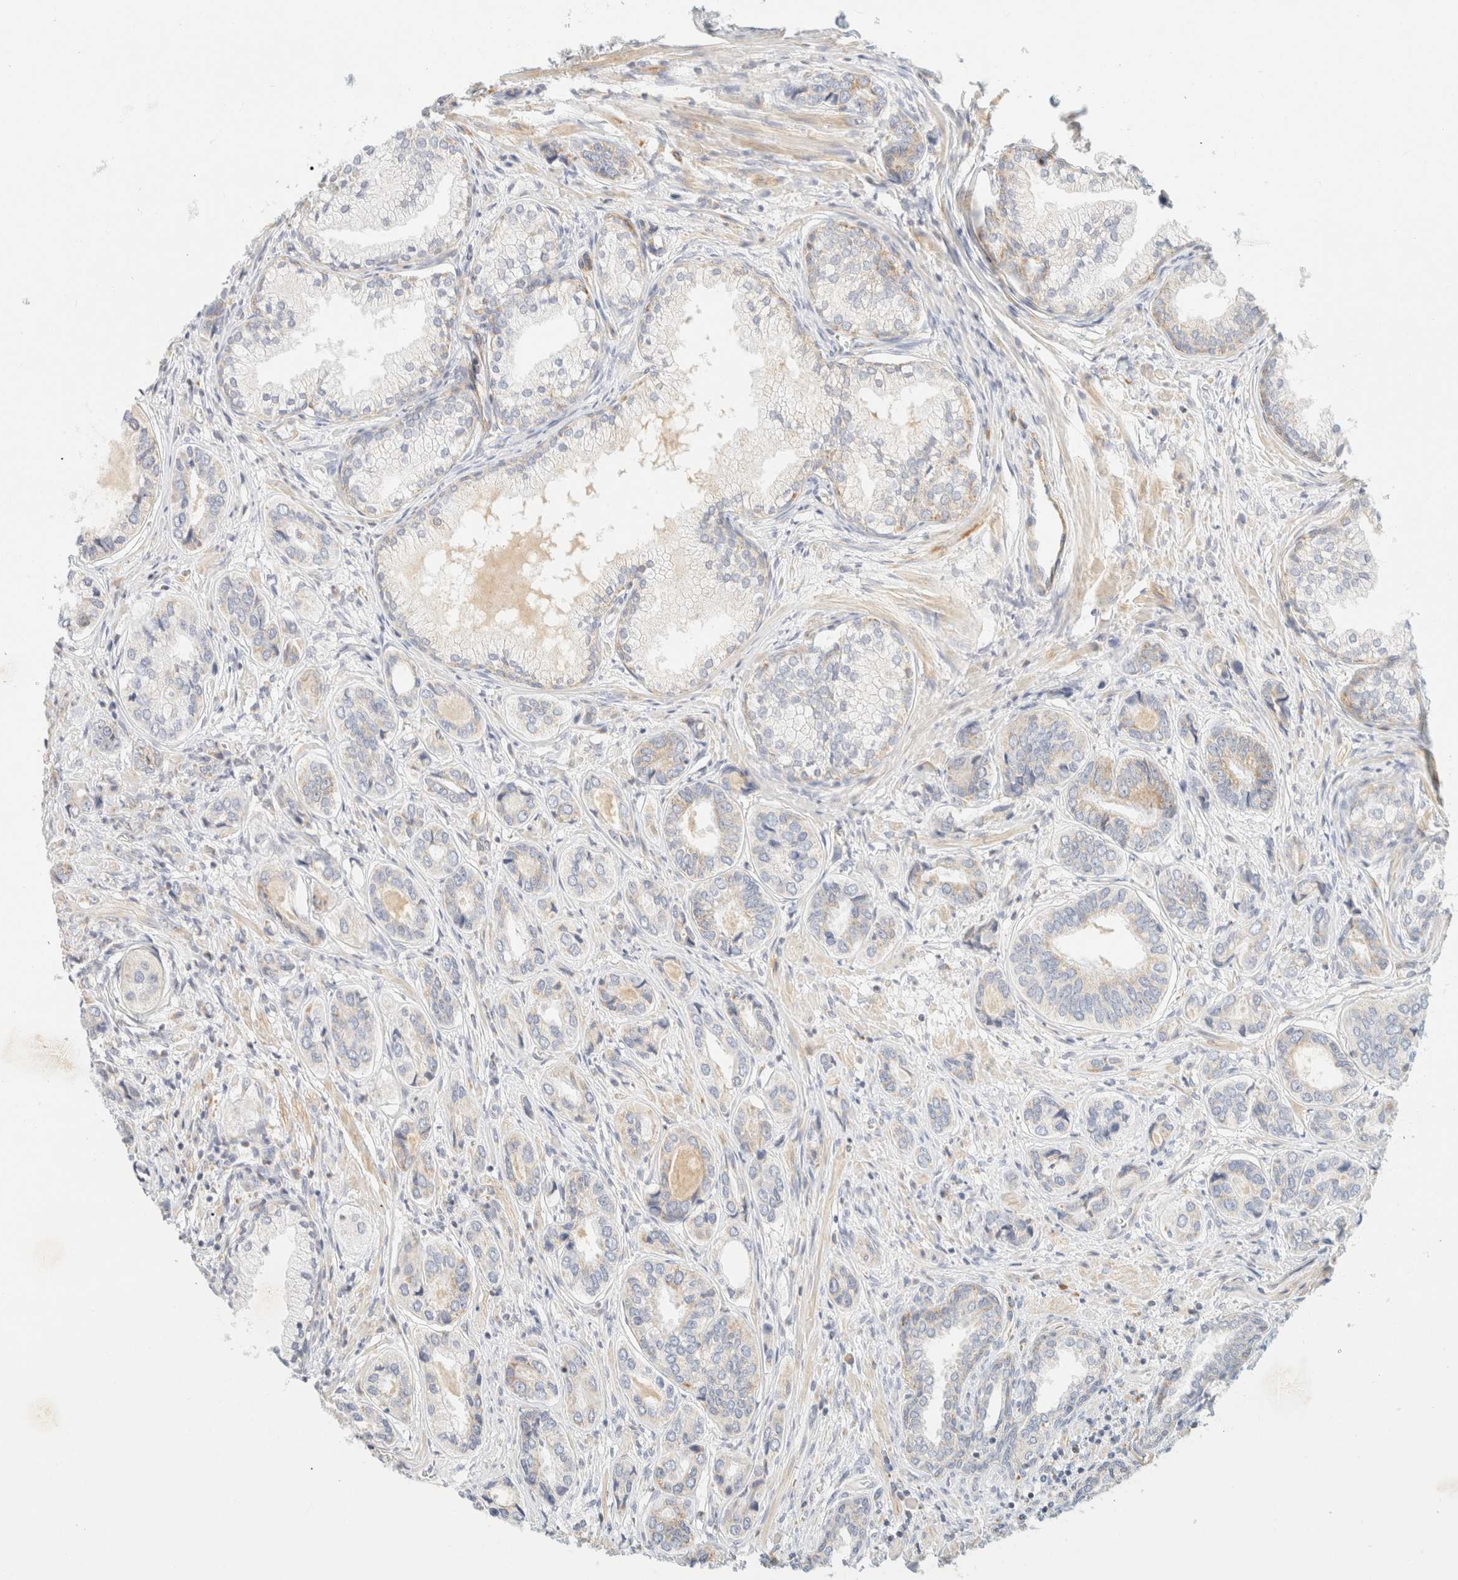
{"staining": {"intensity": "weak", "quantity": "<25%", "location": "cytoplasmic/membranous"}, "tissue": "prostate cancer", "cell_type": "Tumor cells", "image_type": "cancer", "snomed": [{"axis": "morphology", "description": "Adenocarcinoma, High grade"}, {"axis": "topography", "description": "Prostate"}], "caption": "Prostate high-grade adenocarcinoma was stained to show a protein in brown. There is no significant staining in tumor cells.", "gene": "MRM3", "patient": {"sex": "male", "age": 61}}